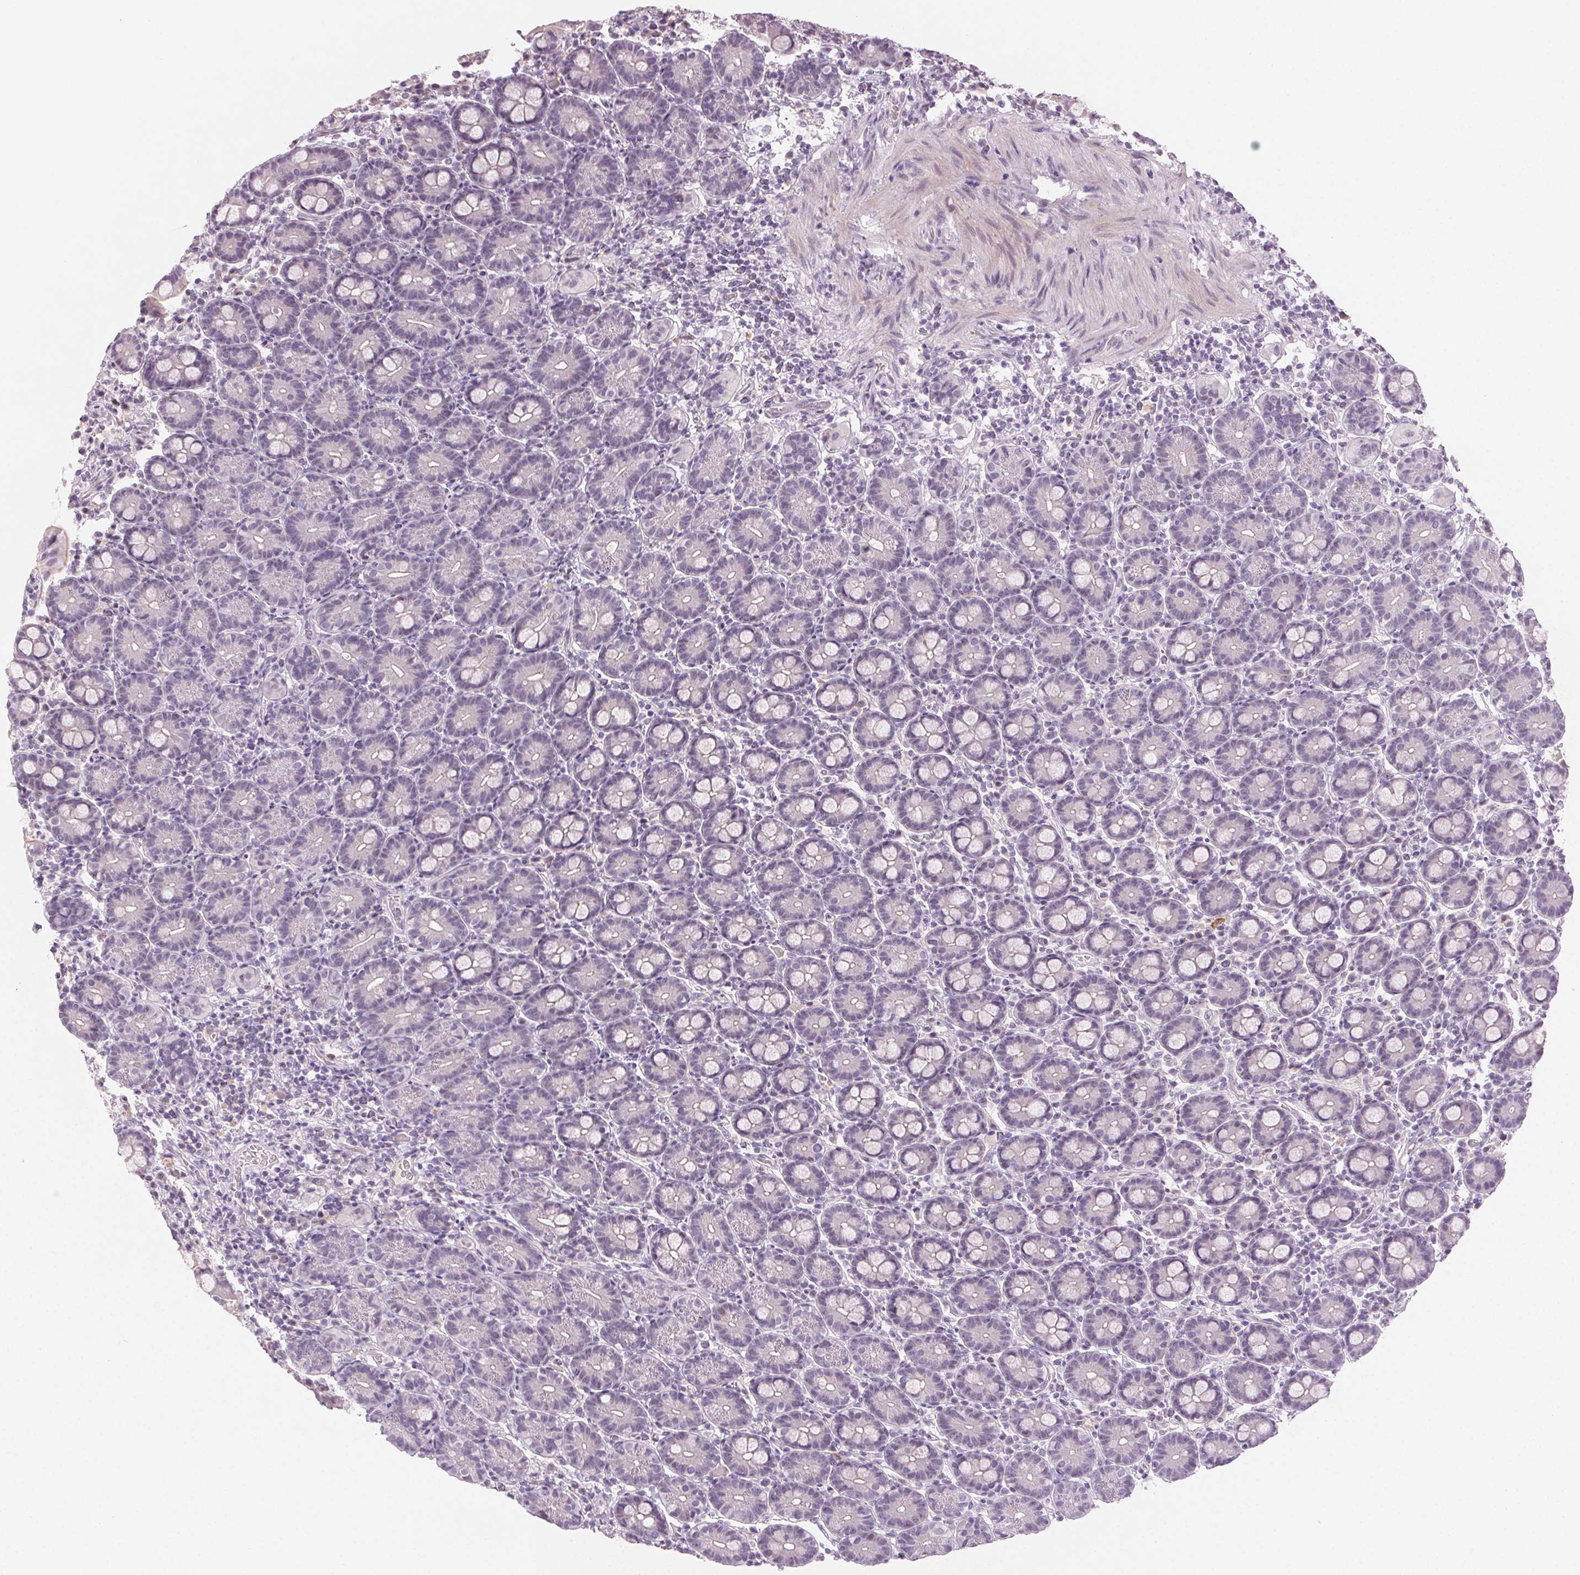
{"staining": {"intensity": "negative", "quantity": "none", "location": "none"}, "tissue": "small intestine", "cell_type": "Glandular cells", "image_type": "normal", "snomed": [{"axis": "morphology", "description": "Normal tissue, NOS"}, {"axis": "topography", "description": "Small intestine"}], "caption": "Immunohistochemistry (IHC) of normal human small intestine displays no staining in glandular cells. The staining was performed using DAB to visualize the protein expression in brown, while the nuclei were stained in blue with hematoxylin (Magnification: 20x).", "gene": "HSF5", "patient": {"sex": "male", "age": 26}}